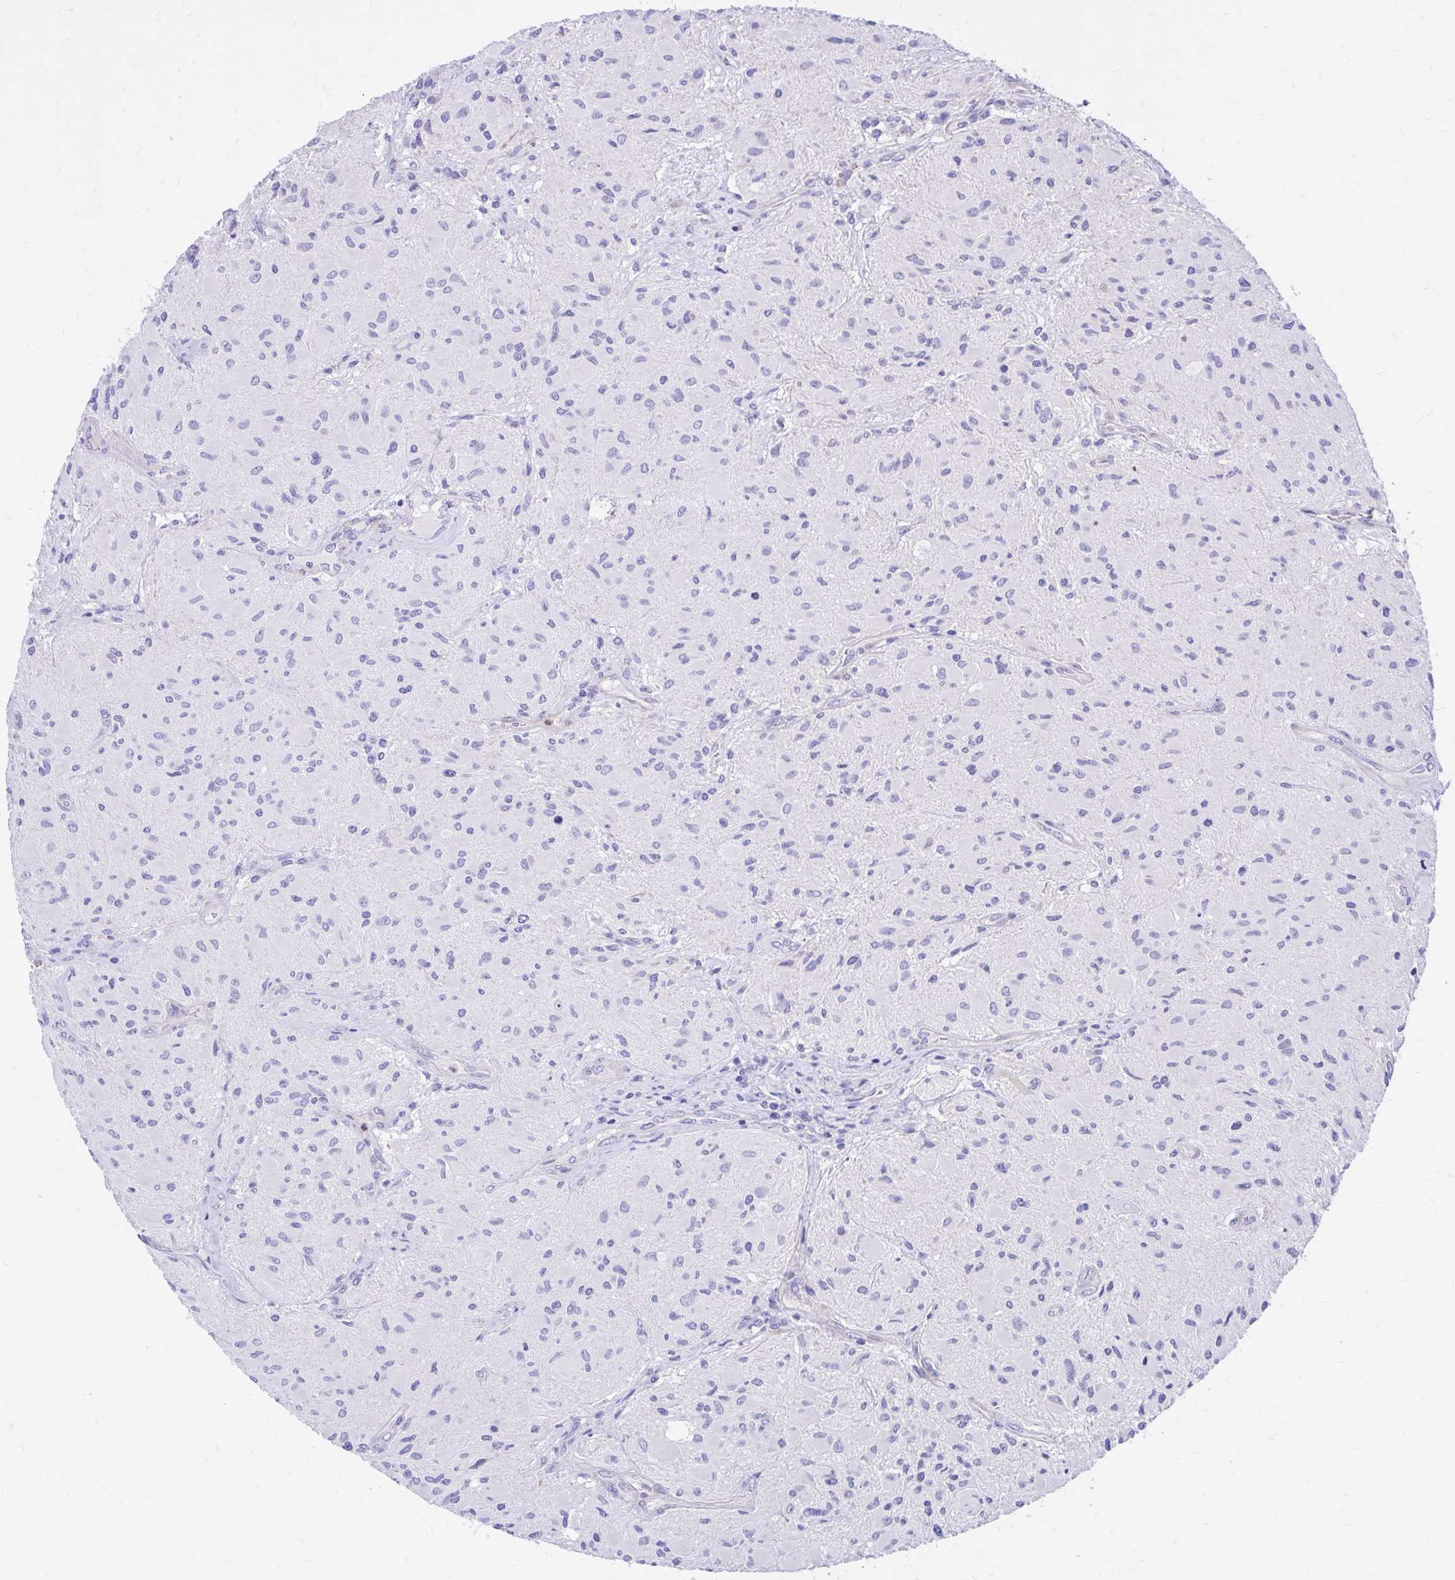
{"staining": {"intensity": "negative", "quantity": "none", "location": "none"}, "tissue": "glioma", "cell_type": "Tumor cells", "image_type": "cancer", "snomed": [{"axis": "morphology", "description": "Glioma, malignant, High grade"}, {"axis": "topography", "description": "Brain"}], "caption": "Tumor cells are negative for brown protein staining in glioma.", "gene": "ADAMTSL1", "patient": {"sex": "female", "age": 65}}